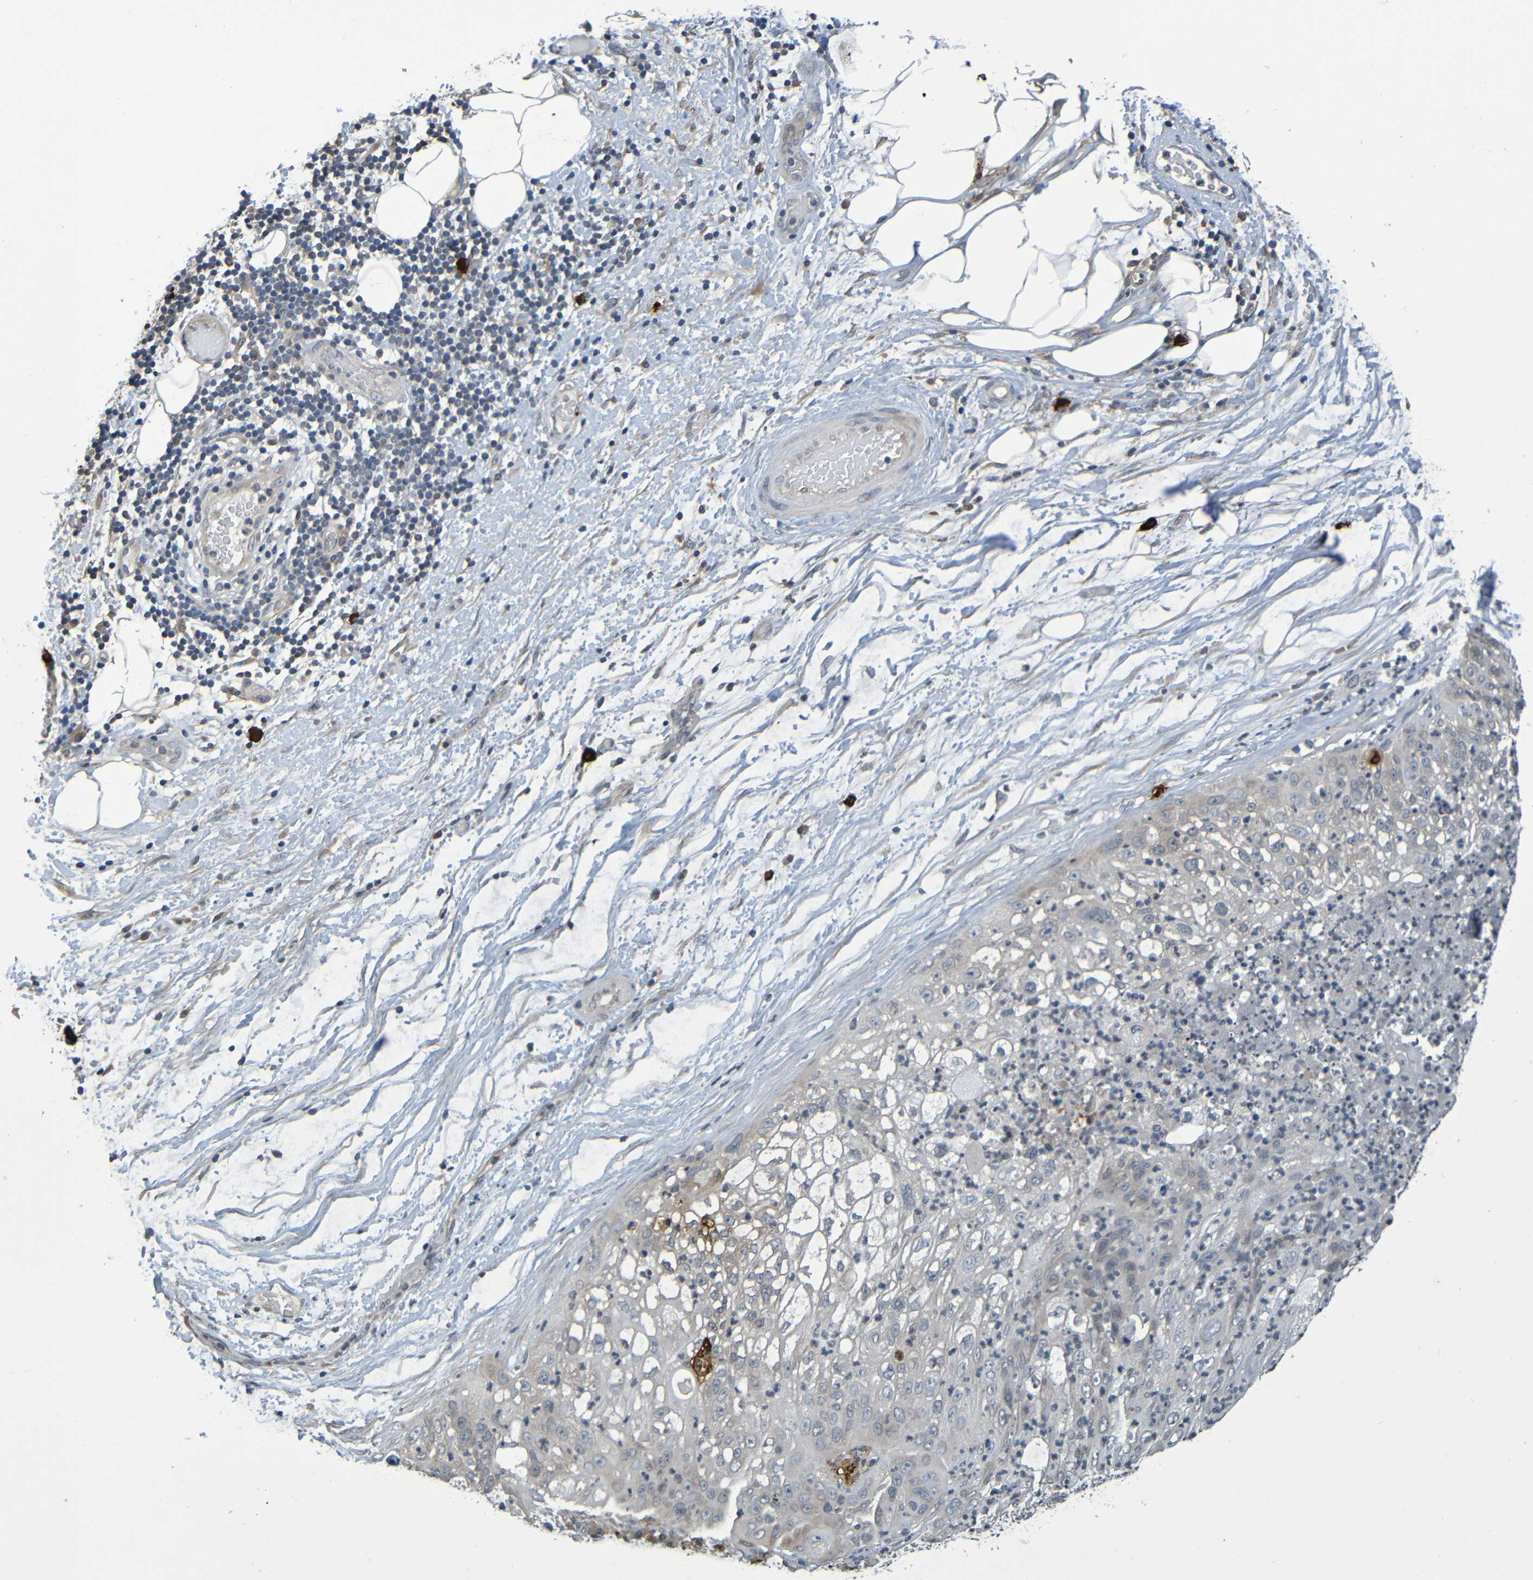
{"staining": {"intensity": "negative", "quantity": "none", "location": "none"}, "tissue": "lung cancer", "cell_type": "Tumor cells", "image_type": "cancer", "snomed": [{"axis": "morphology", "description": "Inflammation, NOS"}, {"axis": "morphology", "description": "Squamous cell carcinoma, NOS"}, {"axis": "topography", "description": "Lymph node"}, {"axis": "topography", "description": "Soft tissue"}, {"axis": "topography", "description": "Lung"}], "caption": "Immunohistochemistry (IHC) image of squamous cell carcinoma (lung) stained for a protein (brown), which displays no expression in tumor cells.", "gene": "C3AR1", "patient": {"sex": "male", "age": 66}}